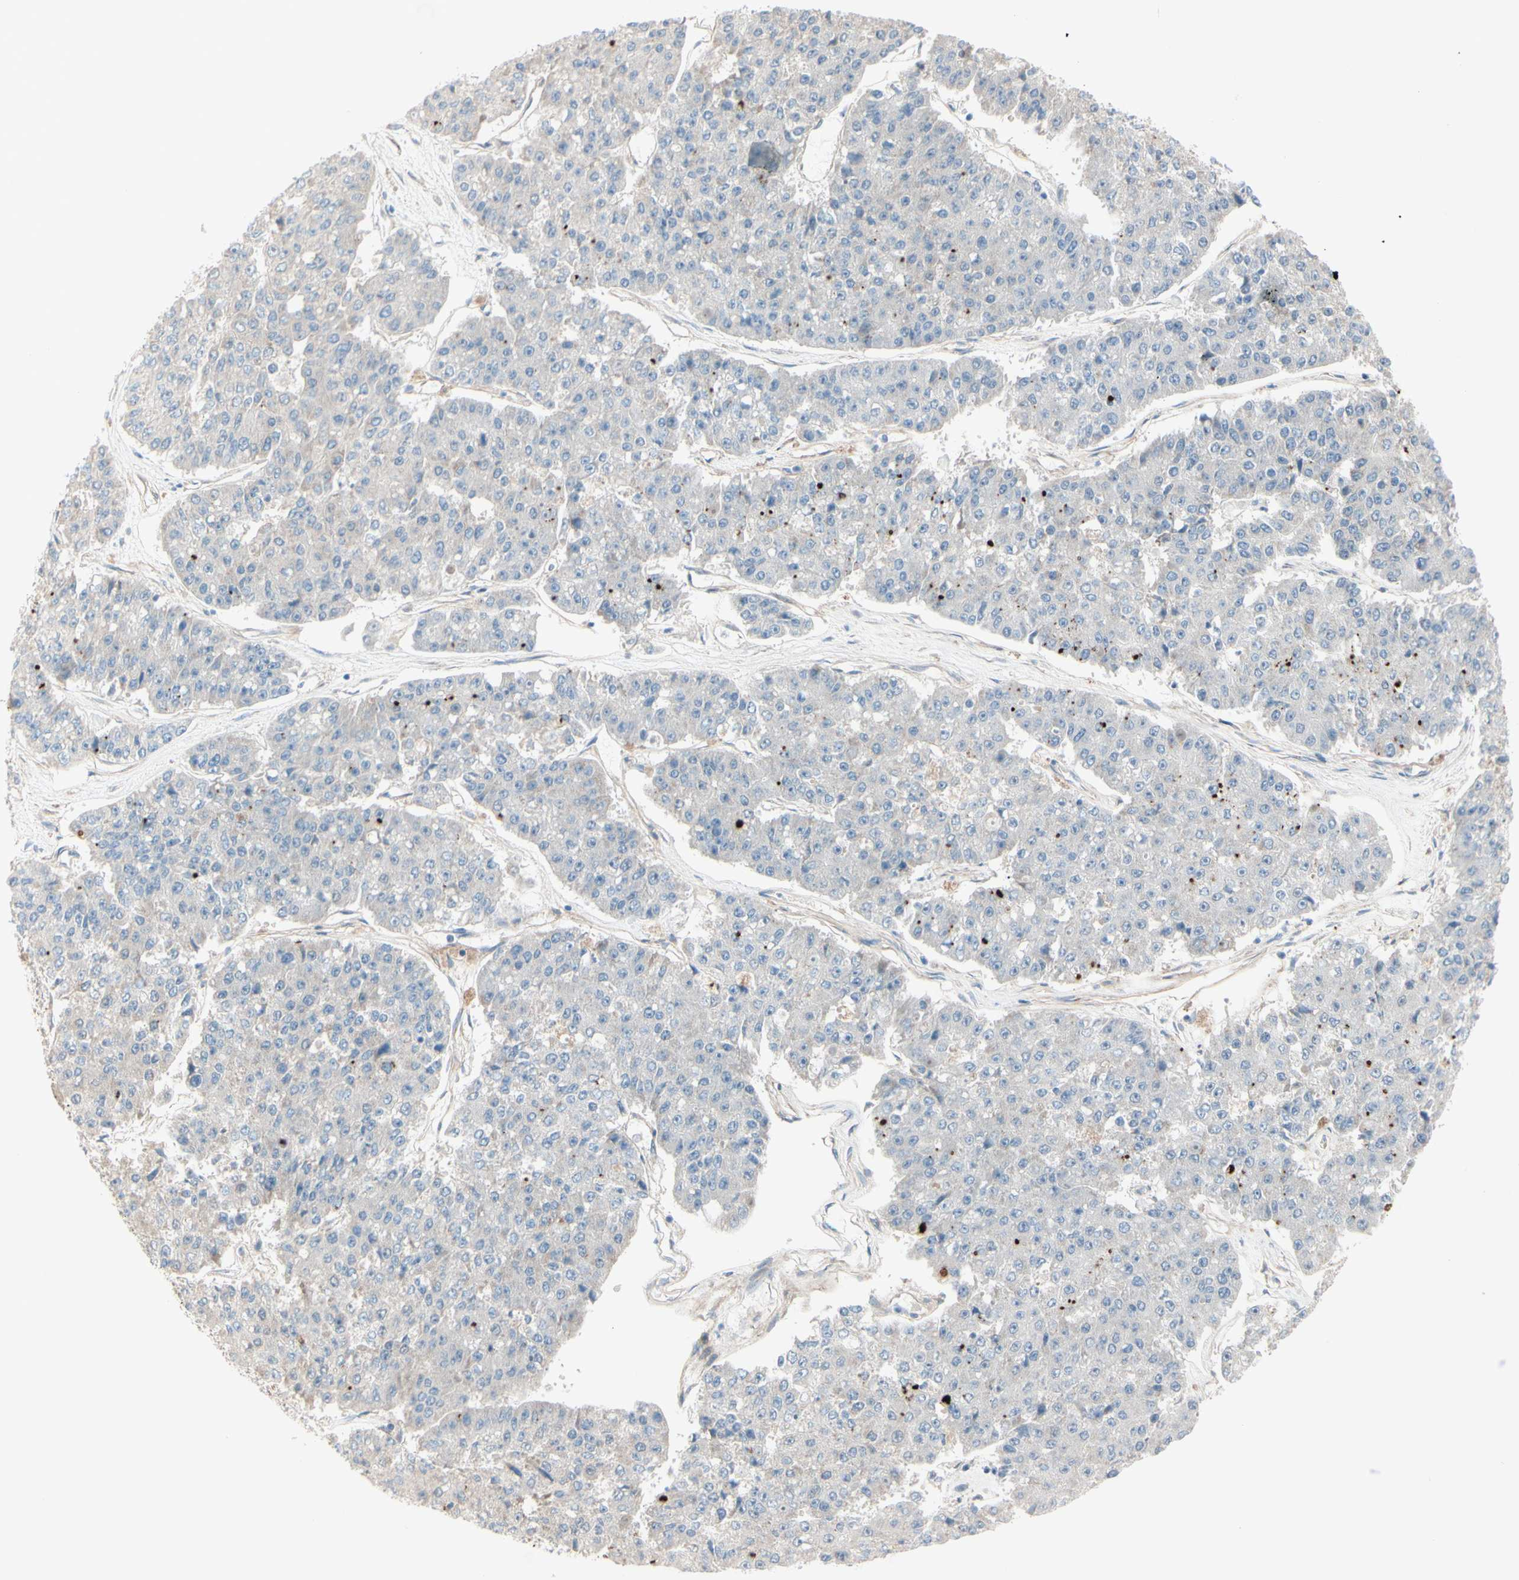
{"staining": {"intensity": "weak", "quantity": "<25%", "location": "cytoplasmic/membranous"}, "tissue": "pancreatic cancer", "cell_type": "Tumor cells", "image_type": "cancer", "snomed": [{"axis": "morphology", "description": "Adenocarcinoma, NOS"}, {"axis": "topography", "description": "Pancreas"}], "caption": "Immunohistochemical staining of pancreatic adenocarcinoma reveals no significant positivity in tumor cells.", "gene": "EPHA3", "patient": {"sex": "male", "age": 50}}